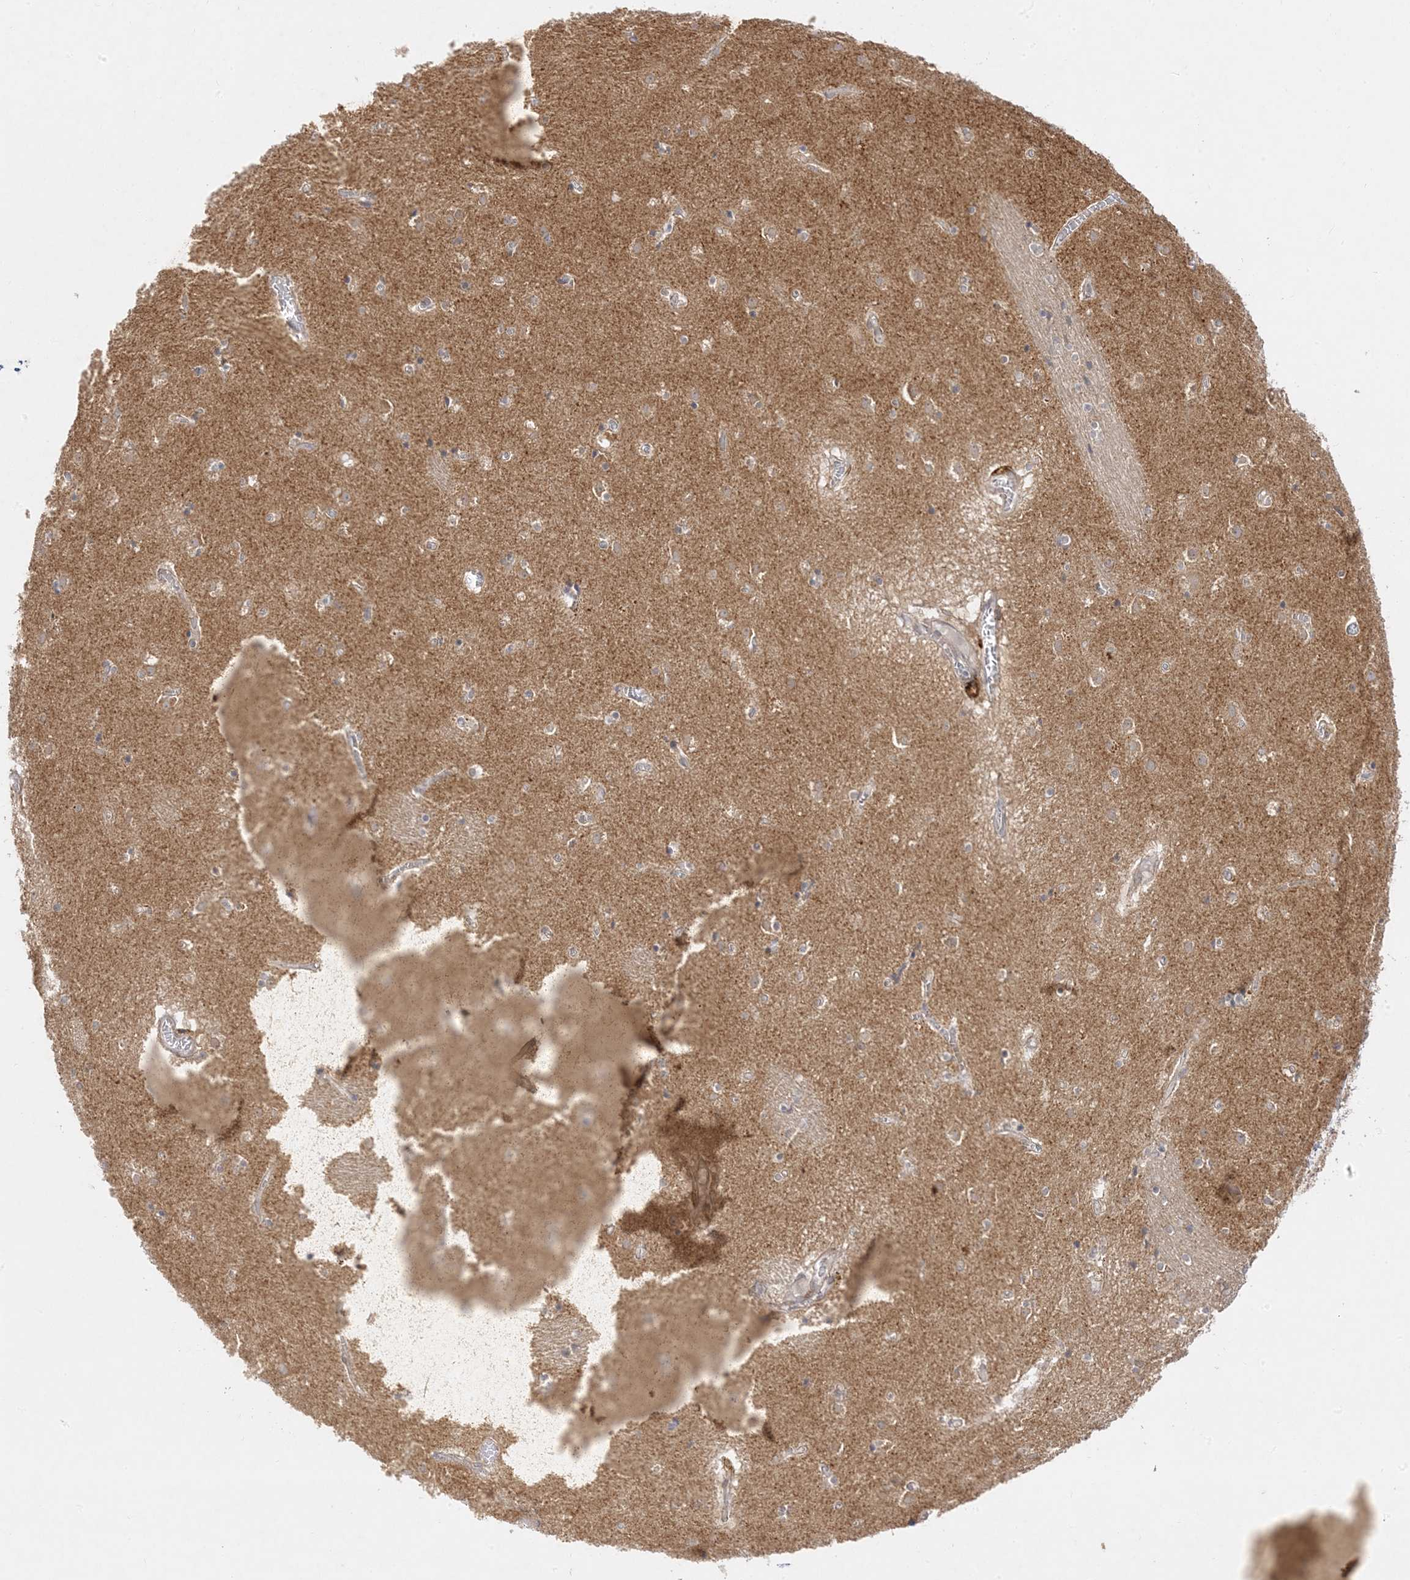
{"staining": {"intensity": "weak", "quantity": "<25%", "location": "cytoplasmic/membranous"}, "tissue": "caudate", "cell_type": "Glial cells", "image_type": "normal", "snomed": [{"axis": "morphology", "description": "Normal tissue, NOS"}, {"axis": "topography", "description": "Lateral ventricle wall"}], "caption": "A photomicrograph of human caudate is negative for staining in glial cells. Brightfield microscopy of immunohistochemistry stained with DAB (3,3'-diaminobenzidine) (brown) and hematoxylin (blue), captured at high magnification.", "gene": "C2CD2", "patient": {"sex": "male", "age": 70}}